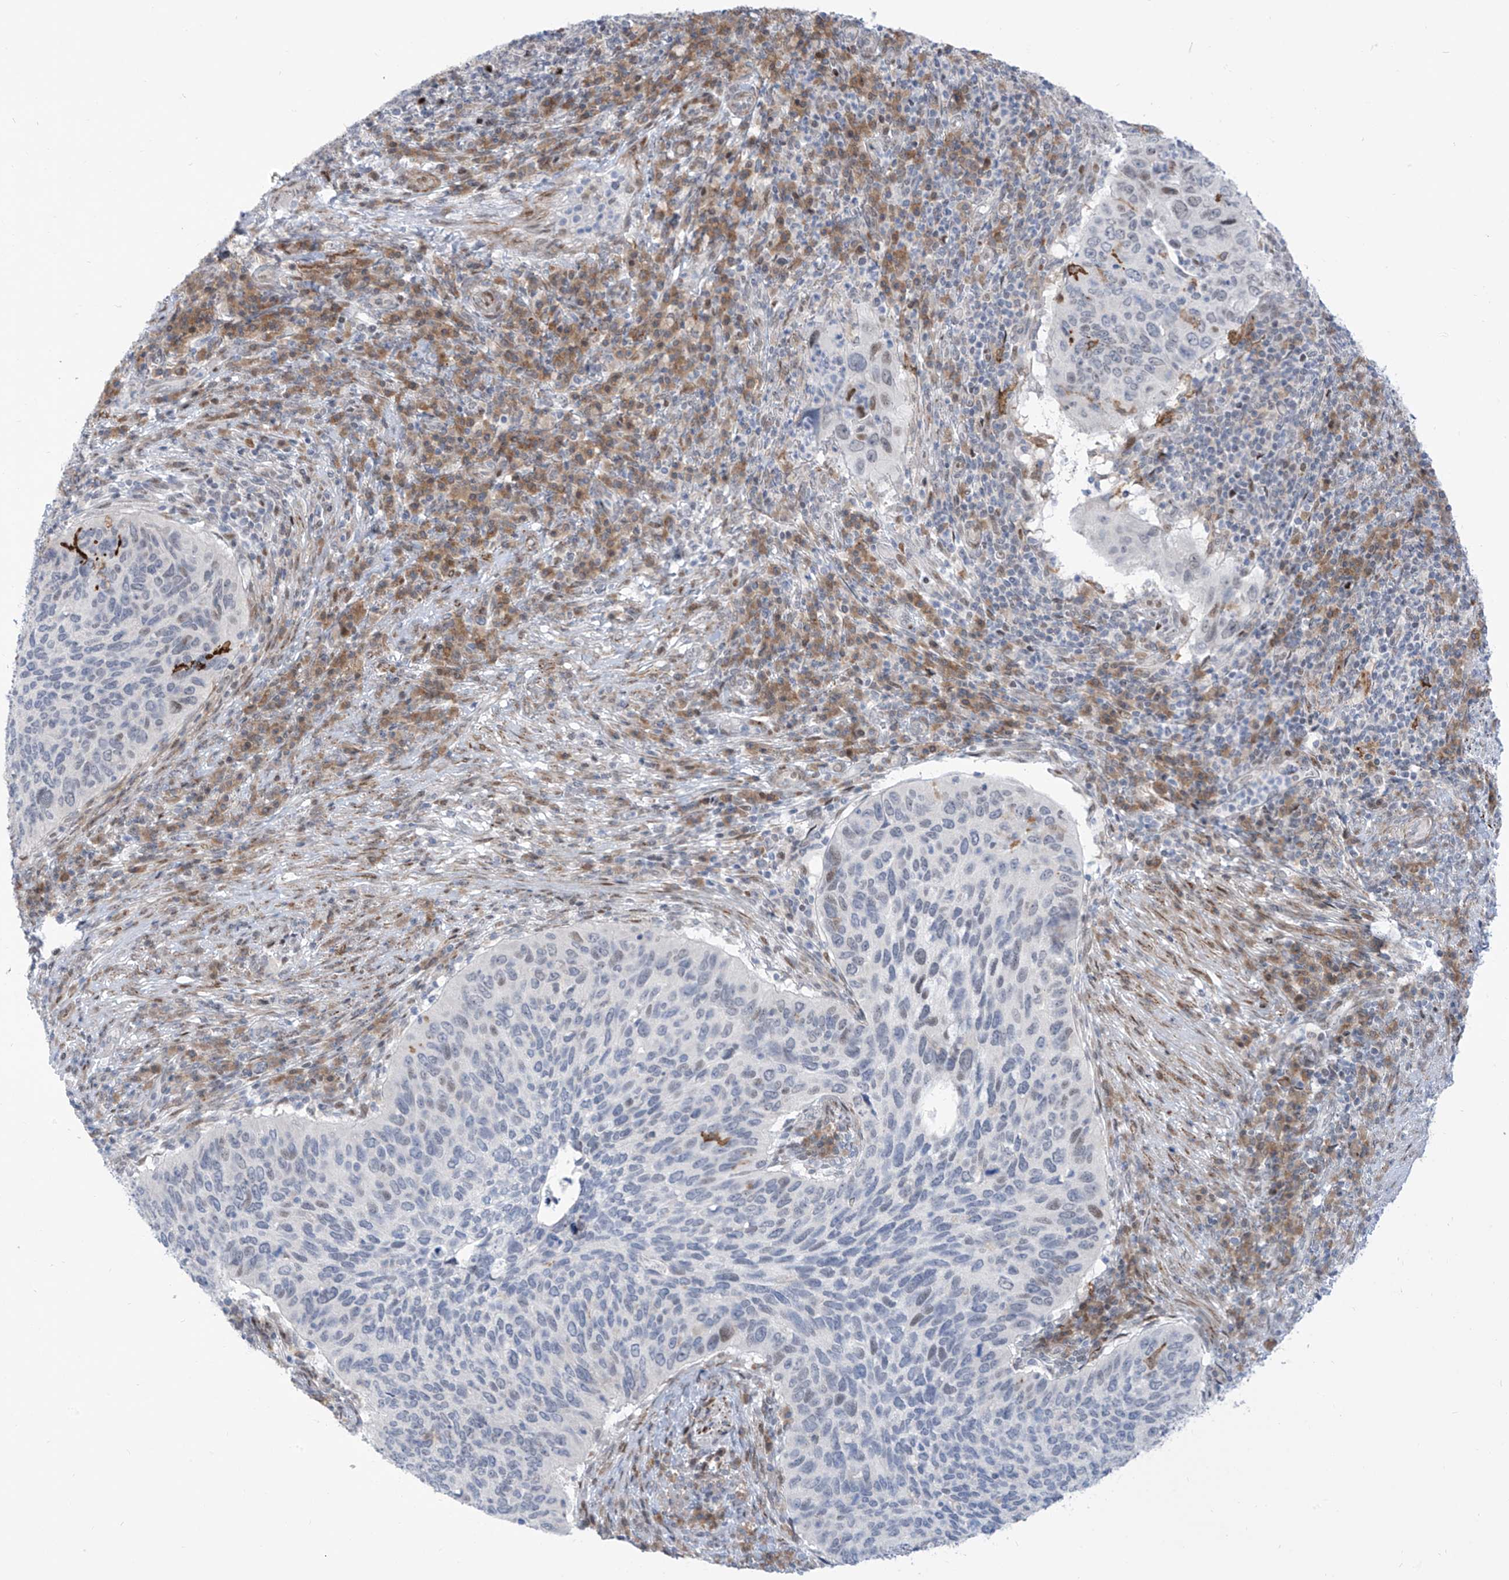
{"staining": {"intensity": "moderate", "quantity": "<25%", "location": "nuclear"}, "tissue": "cervical cancer", "cell_type": "Tumor cells", "image_type": "cancer", "snomed": [{"axis": "morphology", "description": "Squamous cell carcinoma, NOS"}, {"axis": "topography", "description": "Cervix"}], "caption": "Protein staining of cervical cancer (squamous cell carcinoma) tissue displays moderate nuclear expression in approximately <25% of tumor cells.", "gene": "LIN9", "patient": {"sex": "female", "age": 38}}